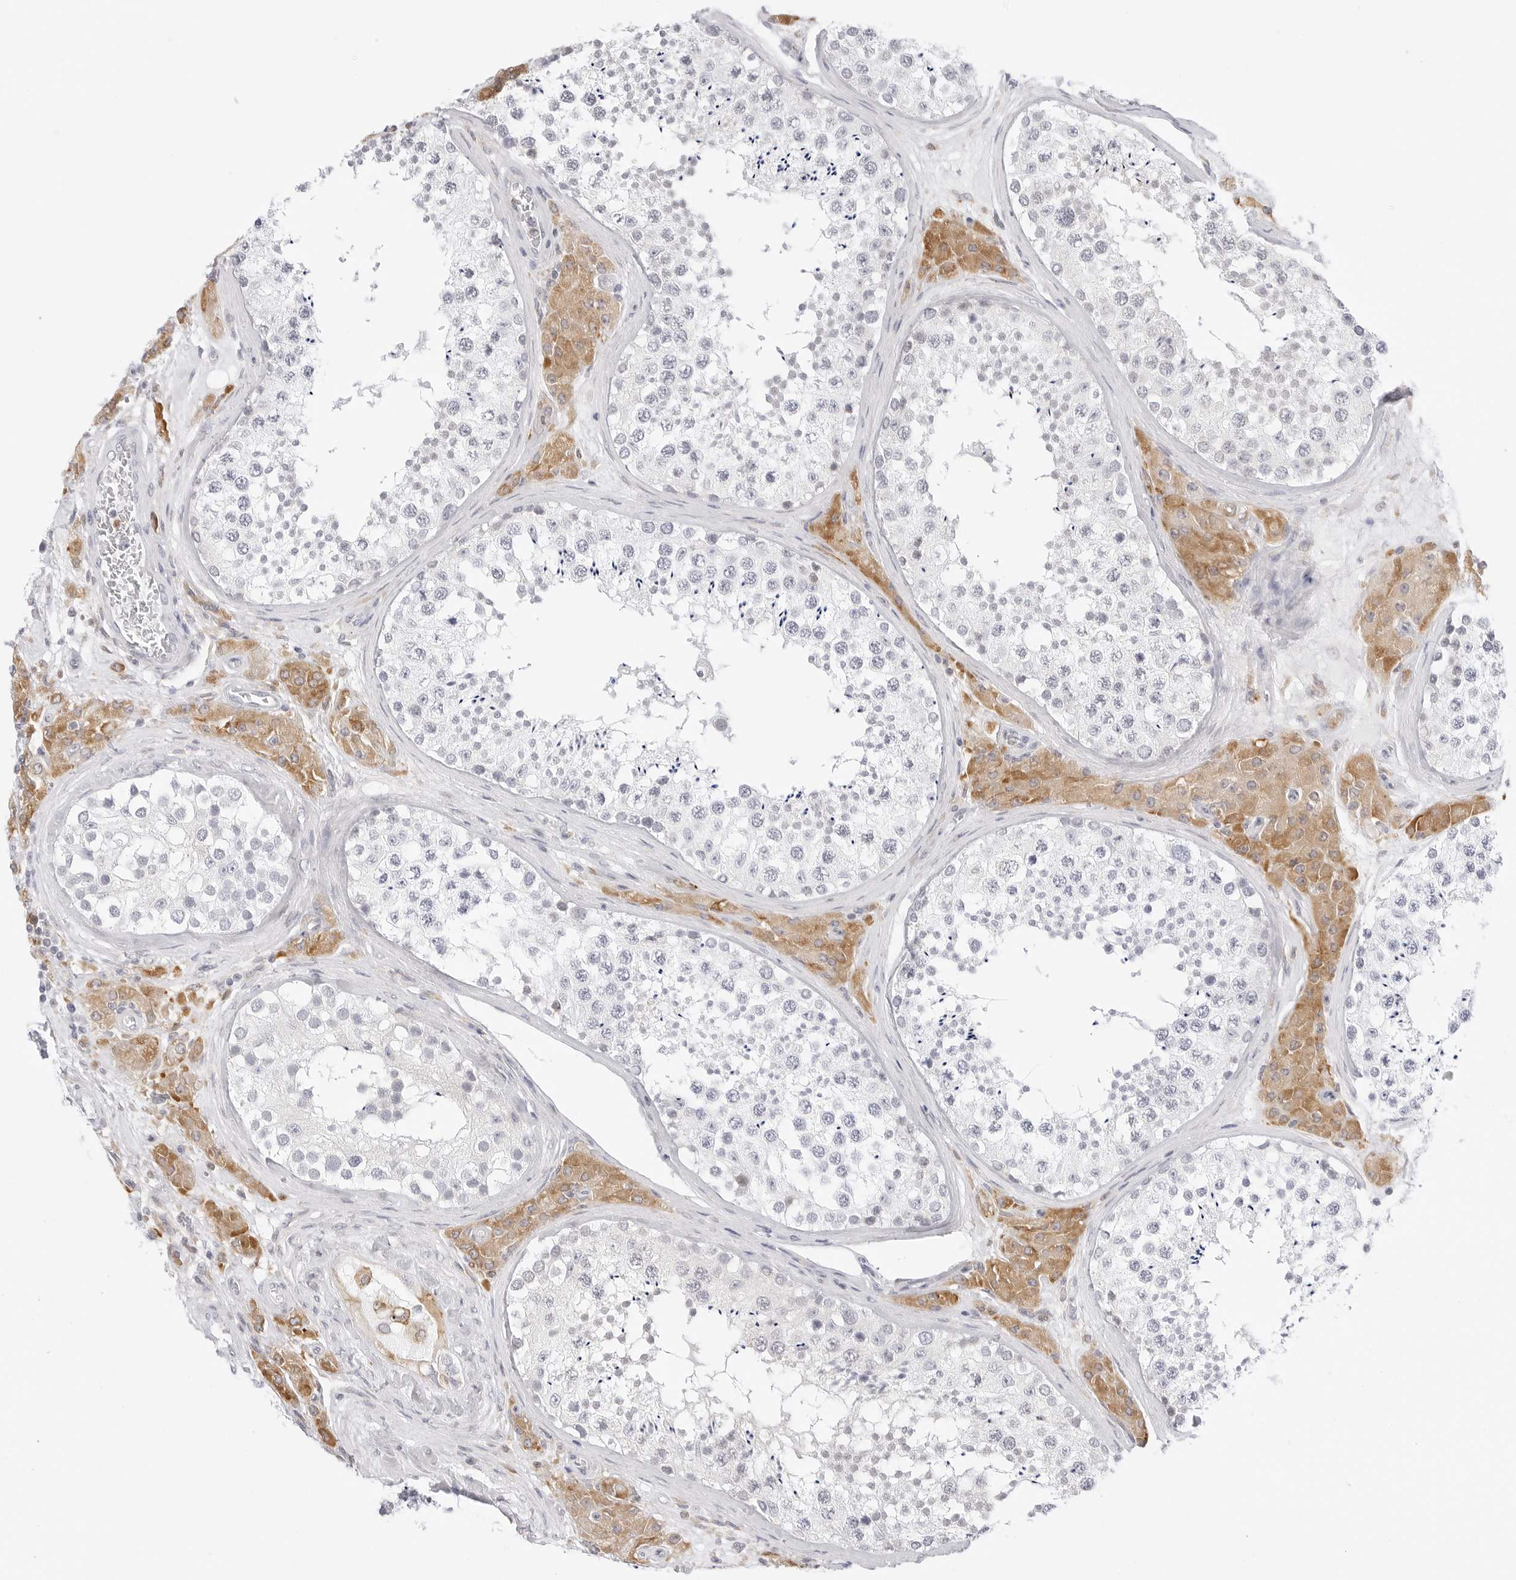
{"staining": {"intensity": "negative", "quantity": "none", "location": "none"}, "tissue": "testis", "cell_type": "Cells in seminiferous ducts", "image_type": "normal", "snomed": [{"axis": "morphology", "description": "Normal tissue, NOS"}, {"axis": "topography", "description": "Testis"}], "caption": "A micrograph of testis stained for a protein reveals no brown staining in cells in seminiferous ducts.", "gene": "THEM4", "patient": {"sex": "male", "age": 46}}